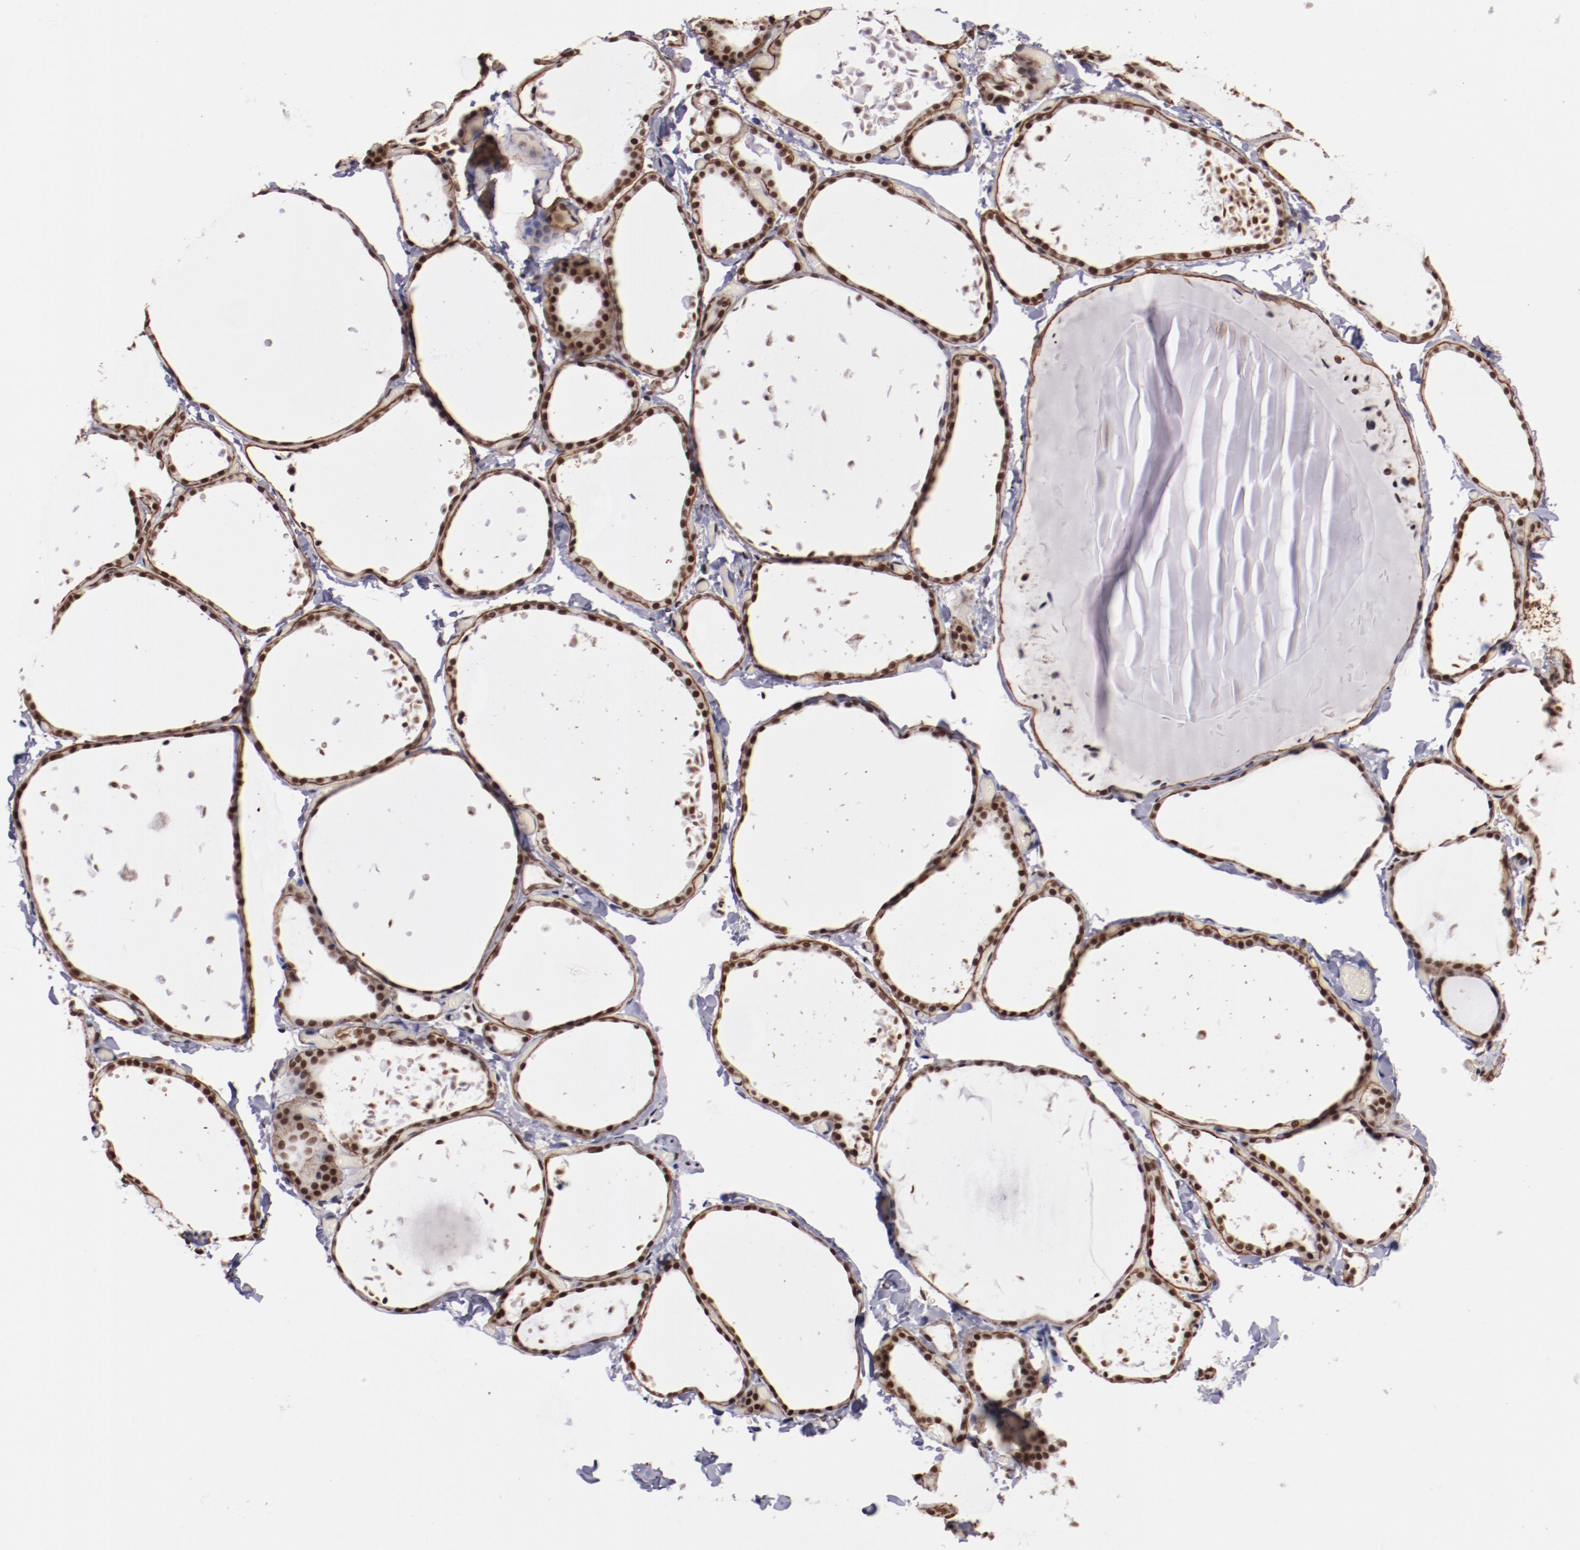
{"staining": {"intensity": "moderate", "quantity": ">75%", "location": "nuclear"}, "tissue": "thyroid gland", "cell_type": "Glandular cells", "image_type": "normal", "snomed": [{"axis": "morphology", "description": "Normal tissue, NOS"}, {"axis": "topography", "description": "Thyroid gland"}], "caption": "Thyroid gland stained with DAB (3,3'-diaminobenzidine) immunohistochemistry (IHC) exhibits medium levels of moderate nuclear positivity in approximately >75% of glandular cells.", "gene": "STAG2", "patient": {"sex": "female", "age": 22}}